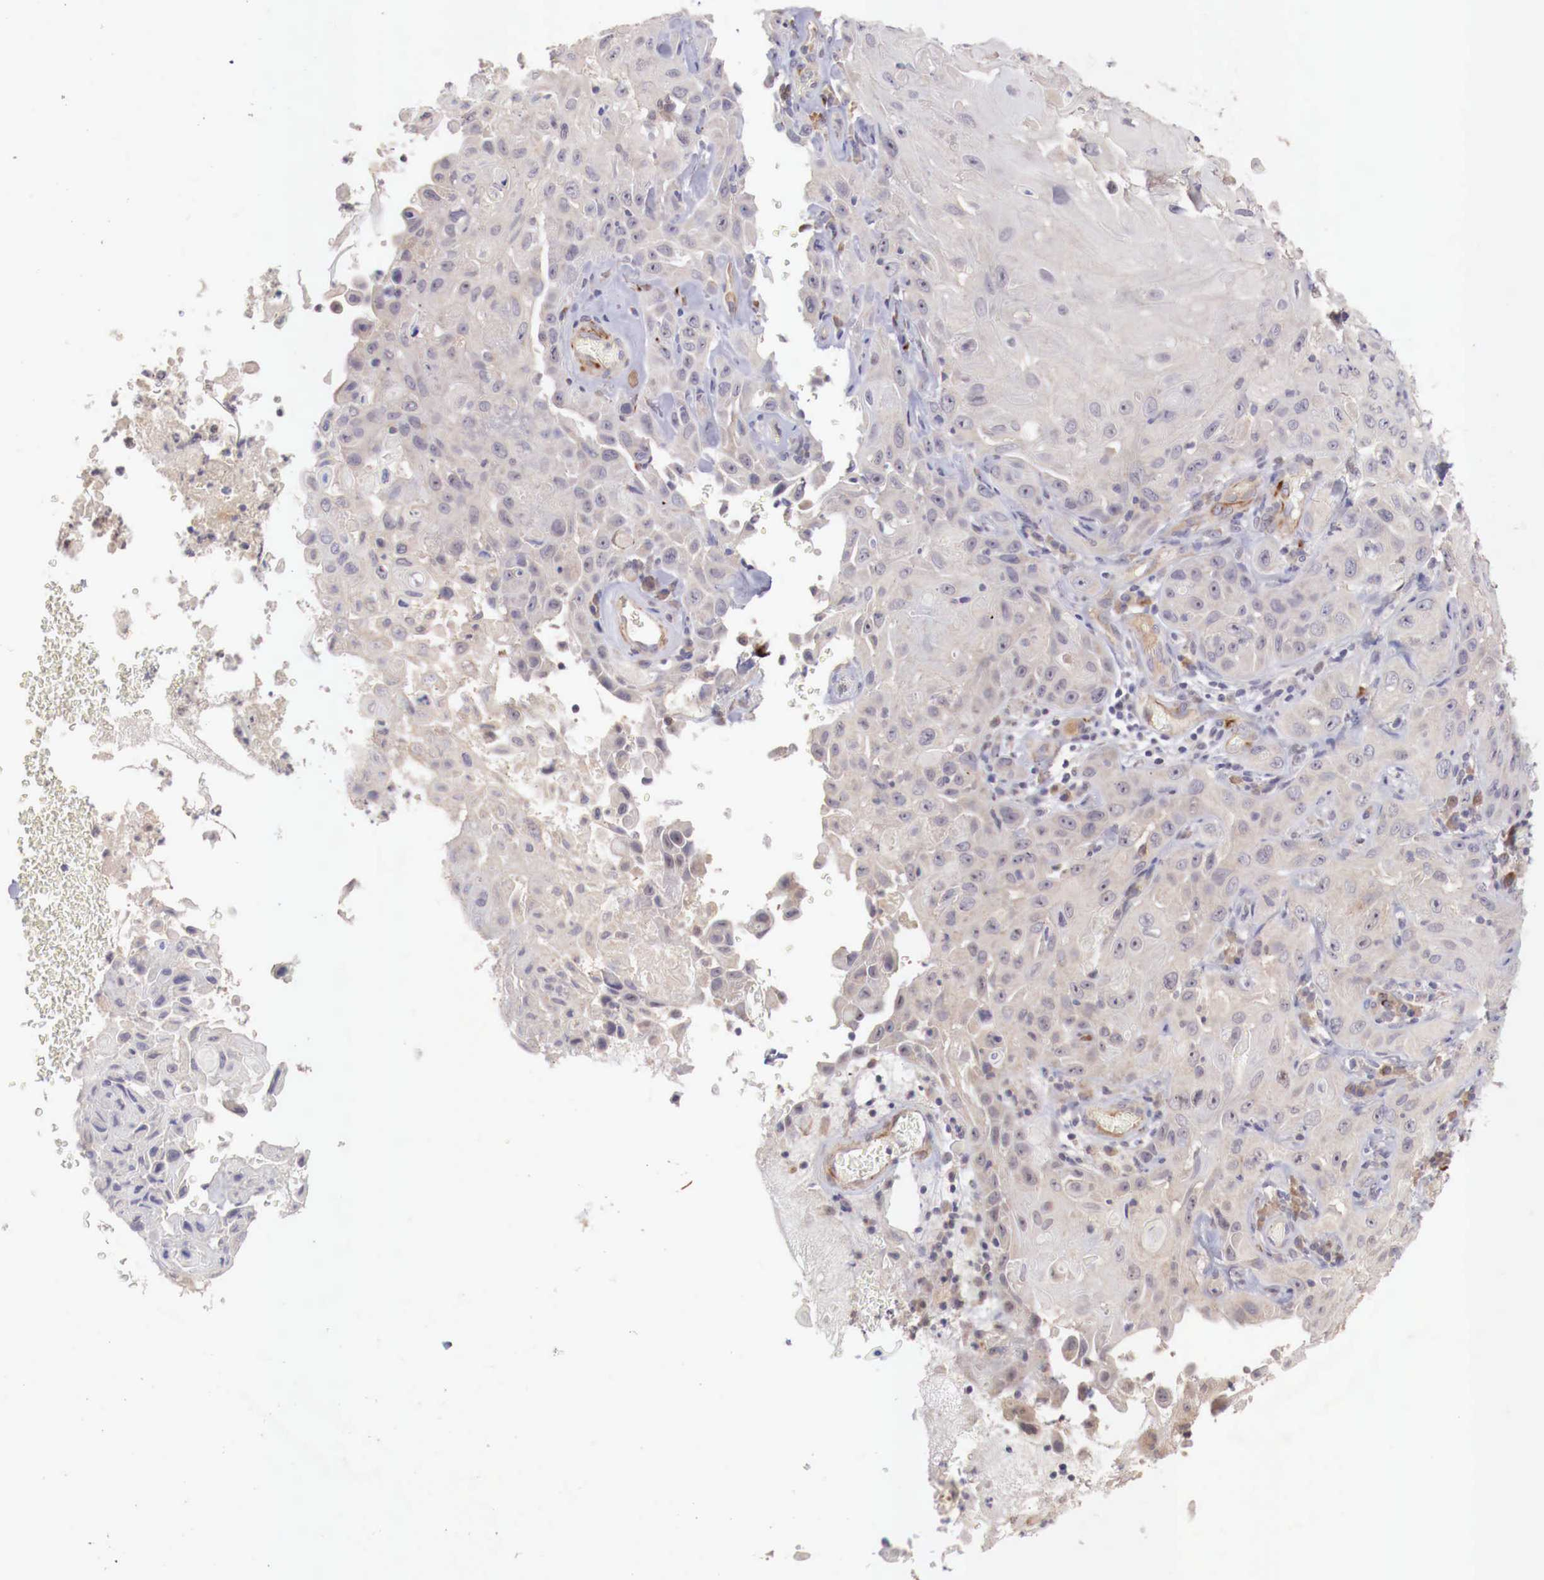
{"staining": {"intensity": "negative", "quantity": "none", "location": "none"}, "tissue": "skin cancer", "cell_type": "Tumor cells", "image_type": "cancer", "snomed": [{"axis": "morphology", "description": "Squamous cell carcinoma, NOS"}, {"axis": "topography", "description": "Skin"}], "caption": "IHC micrograph of skin cancer (squamous cell carcinoma) stained for a protein (brown), which shows no positivity in tumor cells. (Stains: DAB immunohistochemistry (IHC) with hematoxylin counter stain, Microscopy: brightfield microscopy at high magnification).", "gene": "WT1", "patient": {"sex": "male", "age": 84}}